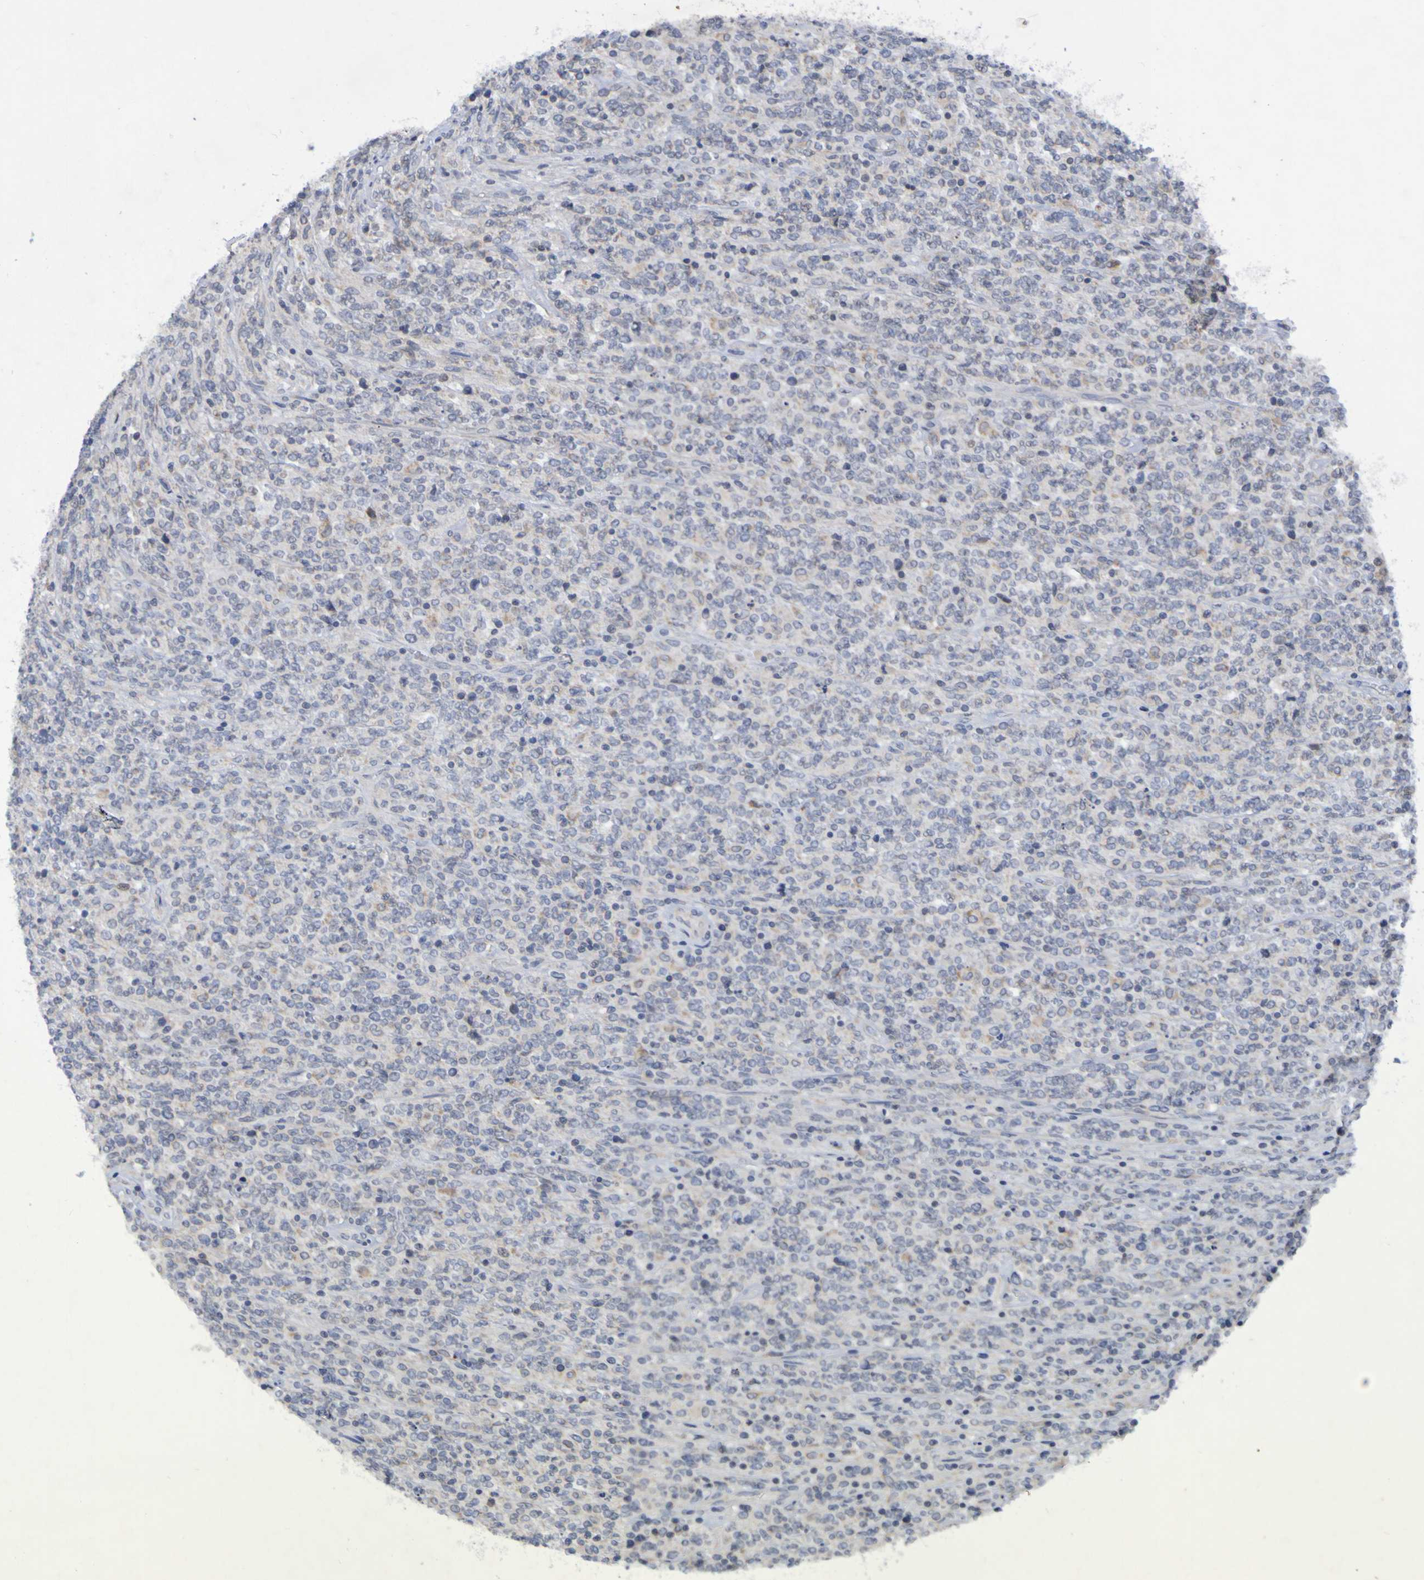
{"staining": {"intensity": "weak", "quantity": "25%-75%", "location": "cytoplasmic/membranous"}, "tissue": "lymphoma", "cell_type": "Tumor cells", "image_type": "cancer", "snomed": [{"axis": "morphology", "description": "Malignant lymphoma, non-Hodgkin's type, High grade"}, {"axis": "topography", "description": "Soft tissue"}], "caption": "Immunohistochemistry (IHC) histopathology image of human malignant lymphoma, non-Hodgkin's type (high-grade) stained for a protein (brown), which reveals low levels of weak cytoplasmic/membranous staining in approximately 25%-75% of tumor cells.", "gene": "PTP4A2", "patient": {"sex": "male", "age": 18}}